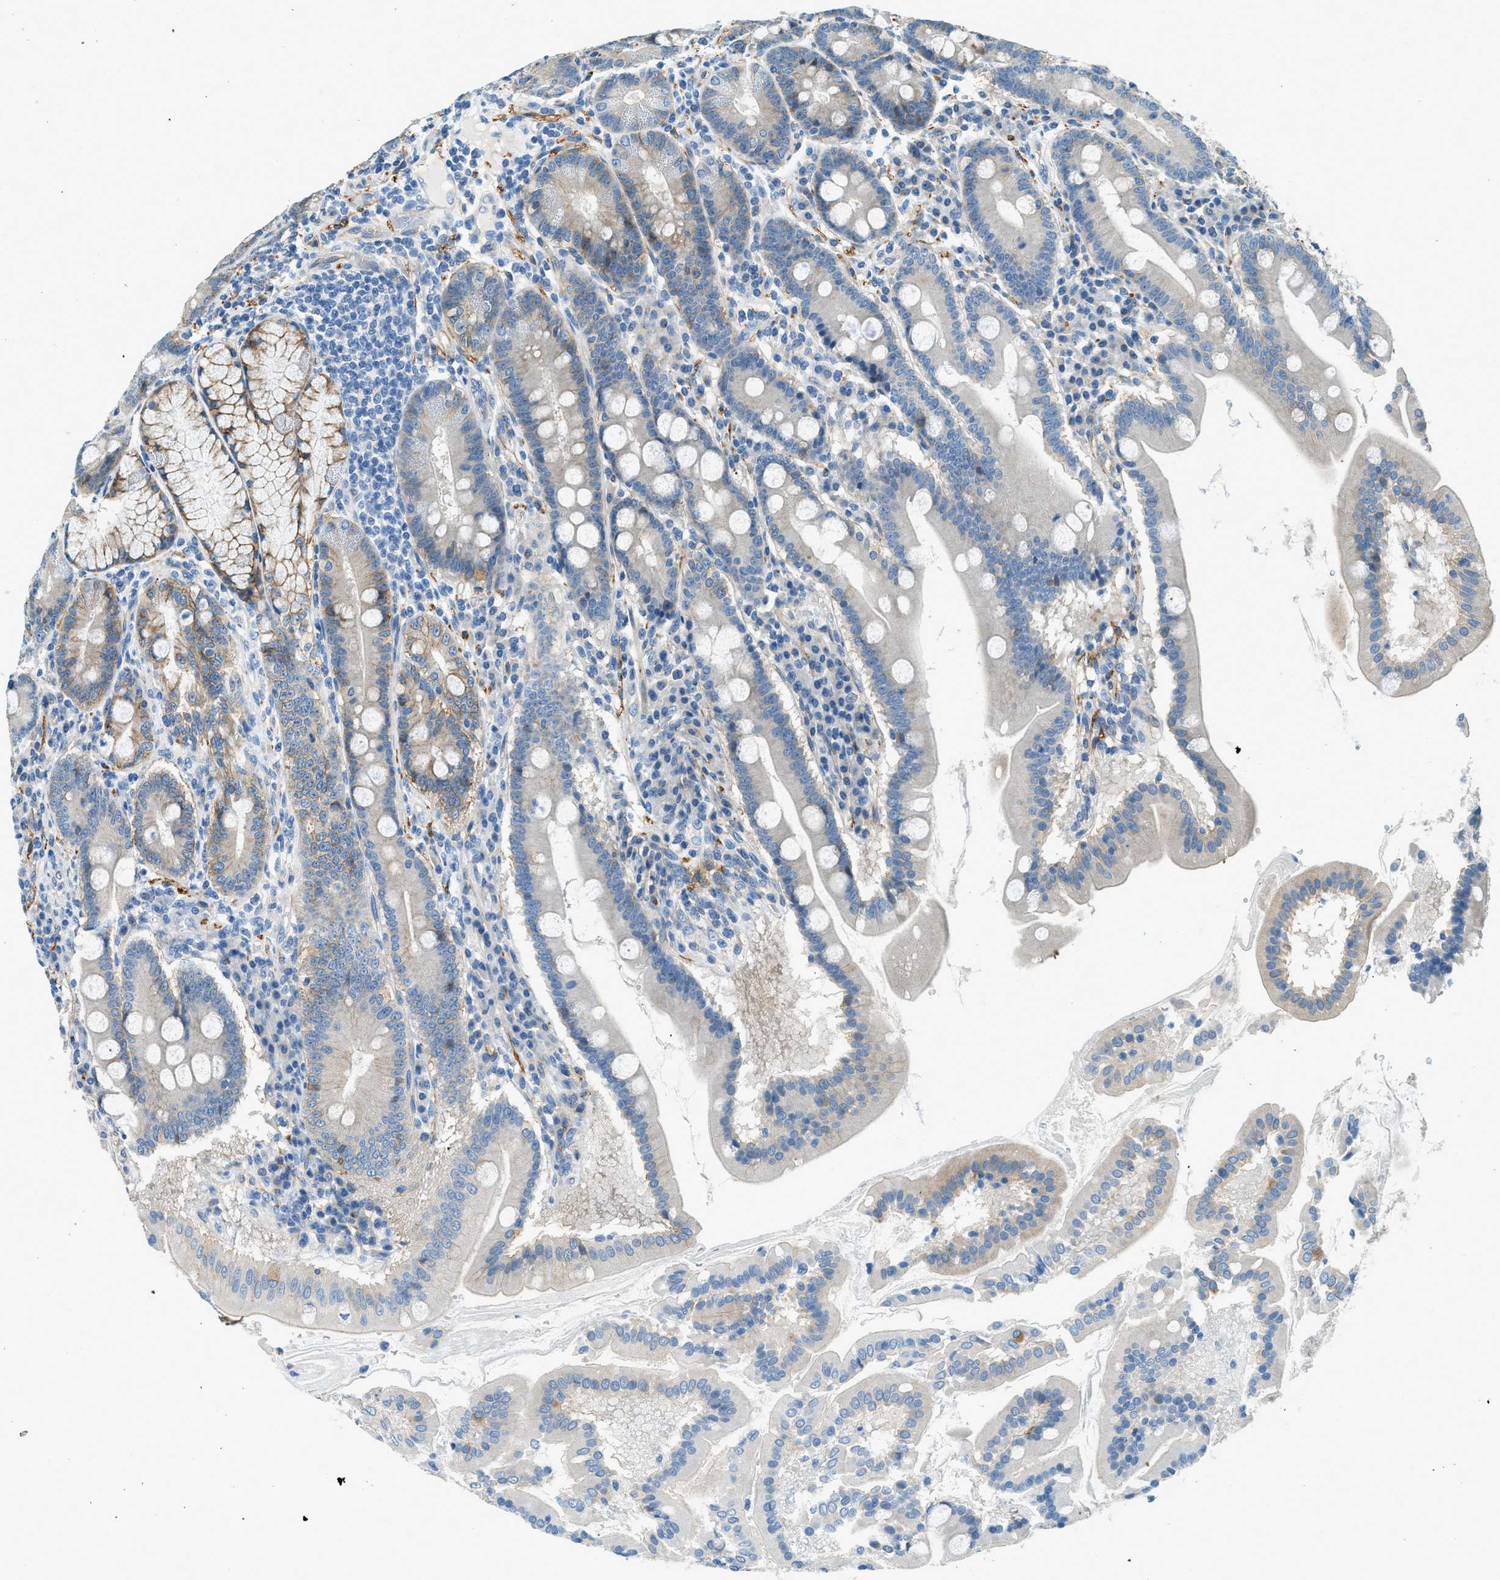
{"staining": {"intensity": "moderate", "quantity": "<25%", "location": "cytoplasmic/membranous"}, "tissue": "duodenum", "cell_type": "Glandular cells", "image_type": "normal", "snomed": [{"axis": "morphology", "description": "Normal tissue, NOS"}, {"axis": "topography", "description": "Duodenum"}], "caption": "Brown immunohistochemical staining in unremarkable duodenum shows moderate cytoplasmic/membranous expression in approximately <25% of glandular cells. (Stains: DAB (3,3'-diaminobenzidine) in brown, nuclei in blue, Microscopy: brightfield microscopy at high magnification).", "gene": "ZNF367", "patient": {"sex": "male", "age": 50}}